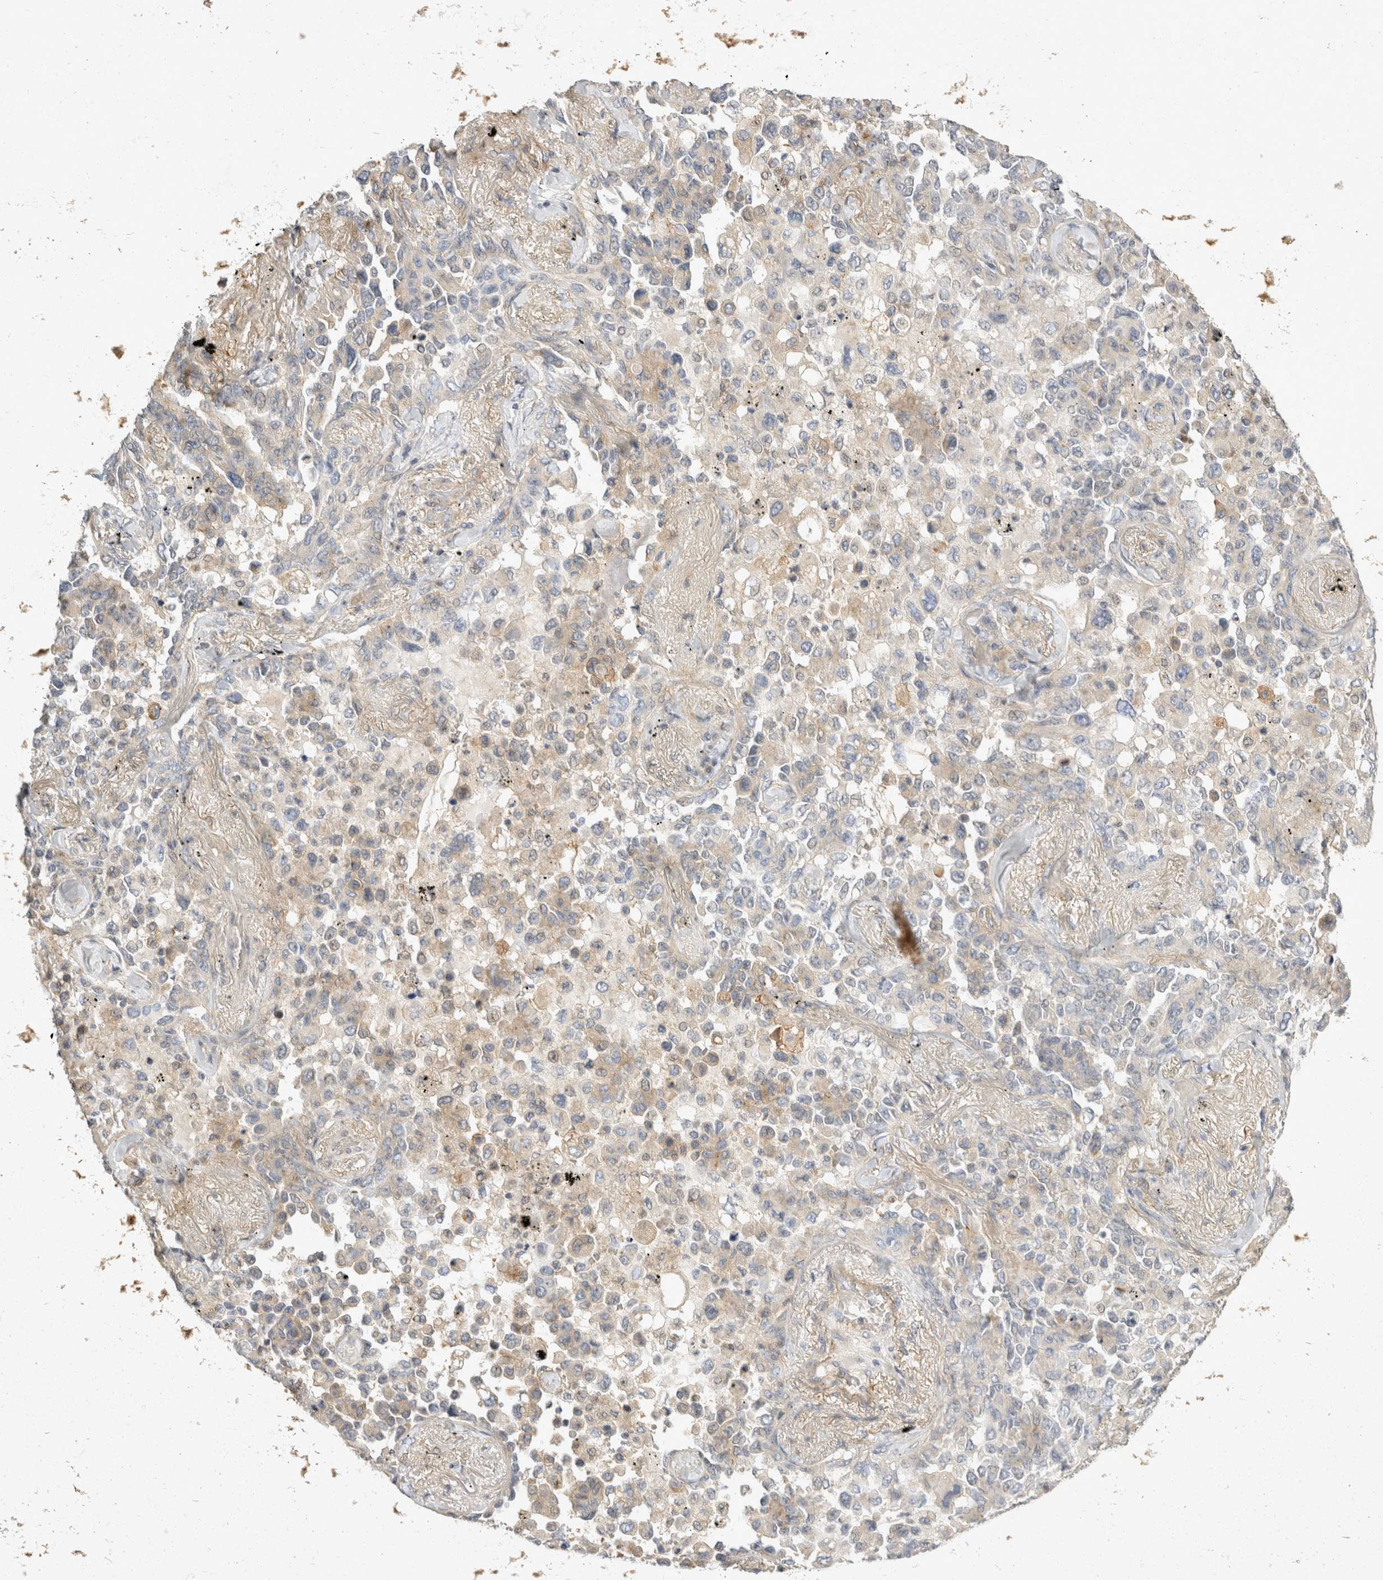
{"staining": {"intensity": "weak", "quantity": "25%-75%", "location": "cytoplasmic/membranous"}, "tissue": "lung cancer", "cell_type": "Tumor cells", "image_type": "cancer", "snomed": [{"axis": "morphology", "description": "Adenocarcinoma, NOS"}, {"axis": "topography", "description": "Lung"}], "caption": "Protein positivity by immunohistochemistry reveals weak cytoplasmic/membranous expression in about 25%-75% of tumor cells in lung adenocarcinoma.", "gene": "TOM1L2", "patient": {"sex": "female", "age": 67}}